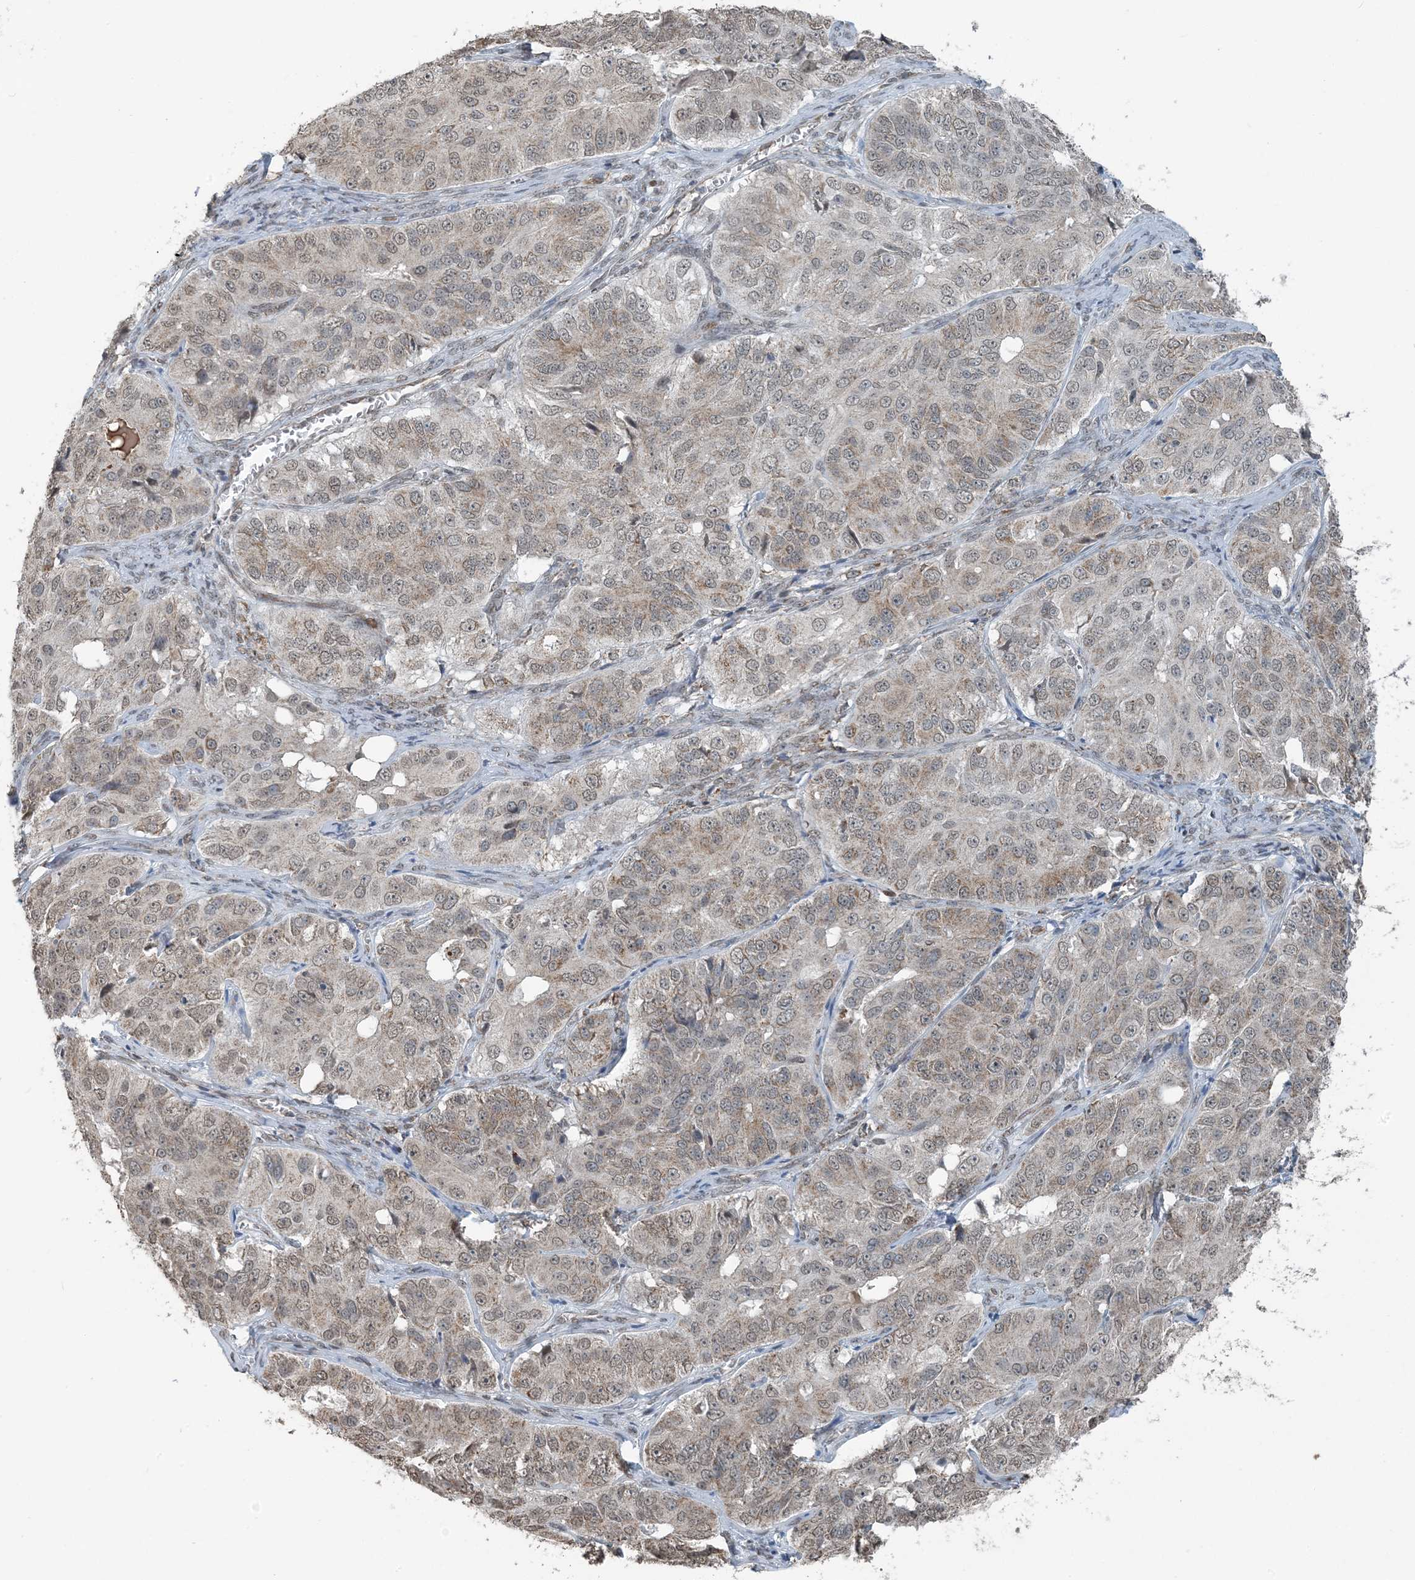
{"staining": {"intensity": "weak", "quantity": "25%-75%", "location": "cytoplasmic/membranous,nuclear"}, "tissue": "ovarian cancer", "cell_type": "Tumor cells", "image_type": "cancer", "snomed": [{"axis": "morphology", "description": "Carcinoma, endometroid"}, {"axis": "topography", "description": "Ovary"}], "caption": "Protein analysis of ovarian cancer (endometroid carcinoma) tissue displays weak cytoplasmic/membranous and nuclear expression in about 25%-75% of tumor cells. (Brightfield microscopy of DAB IHC at high magnification).", "gene": "PILRB", "patient": {"sex": "female", "age": 51}}